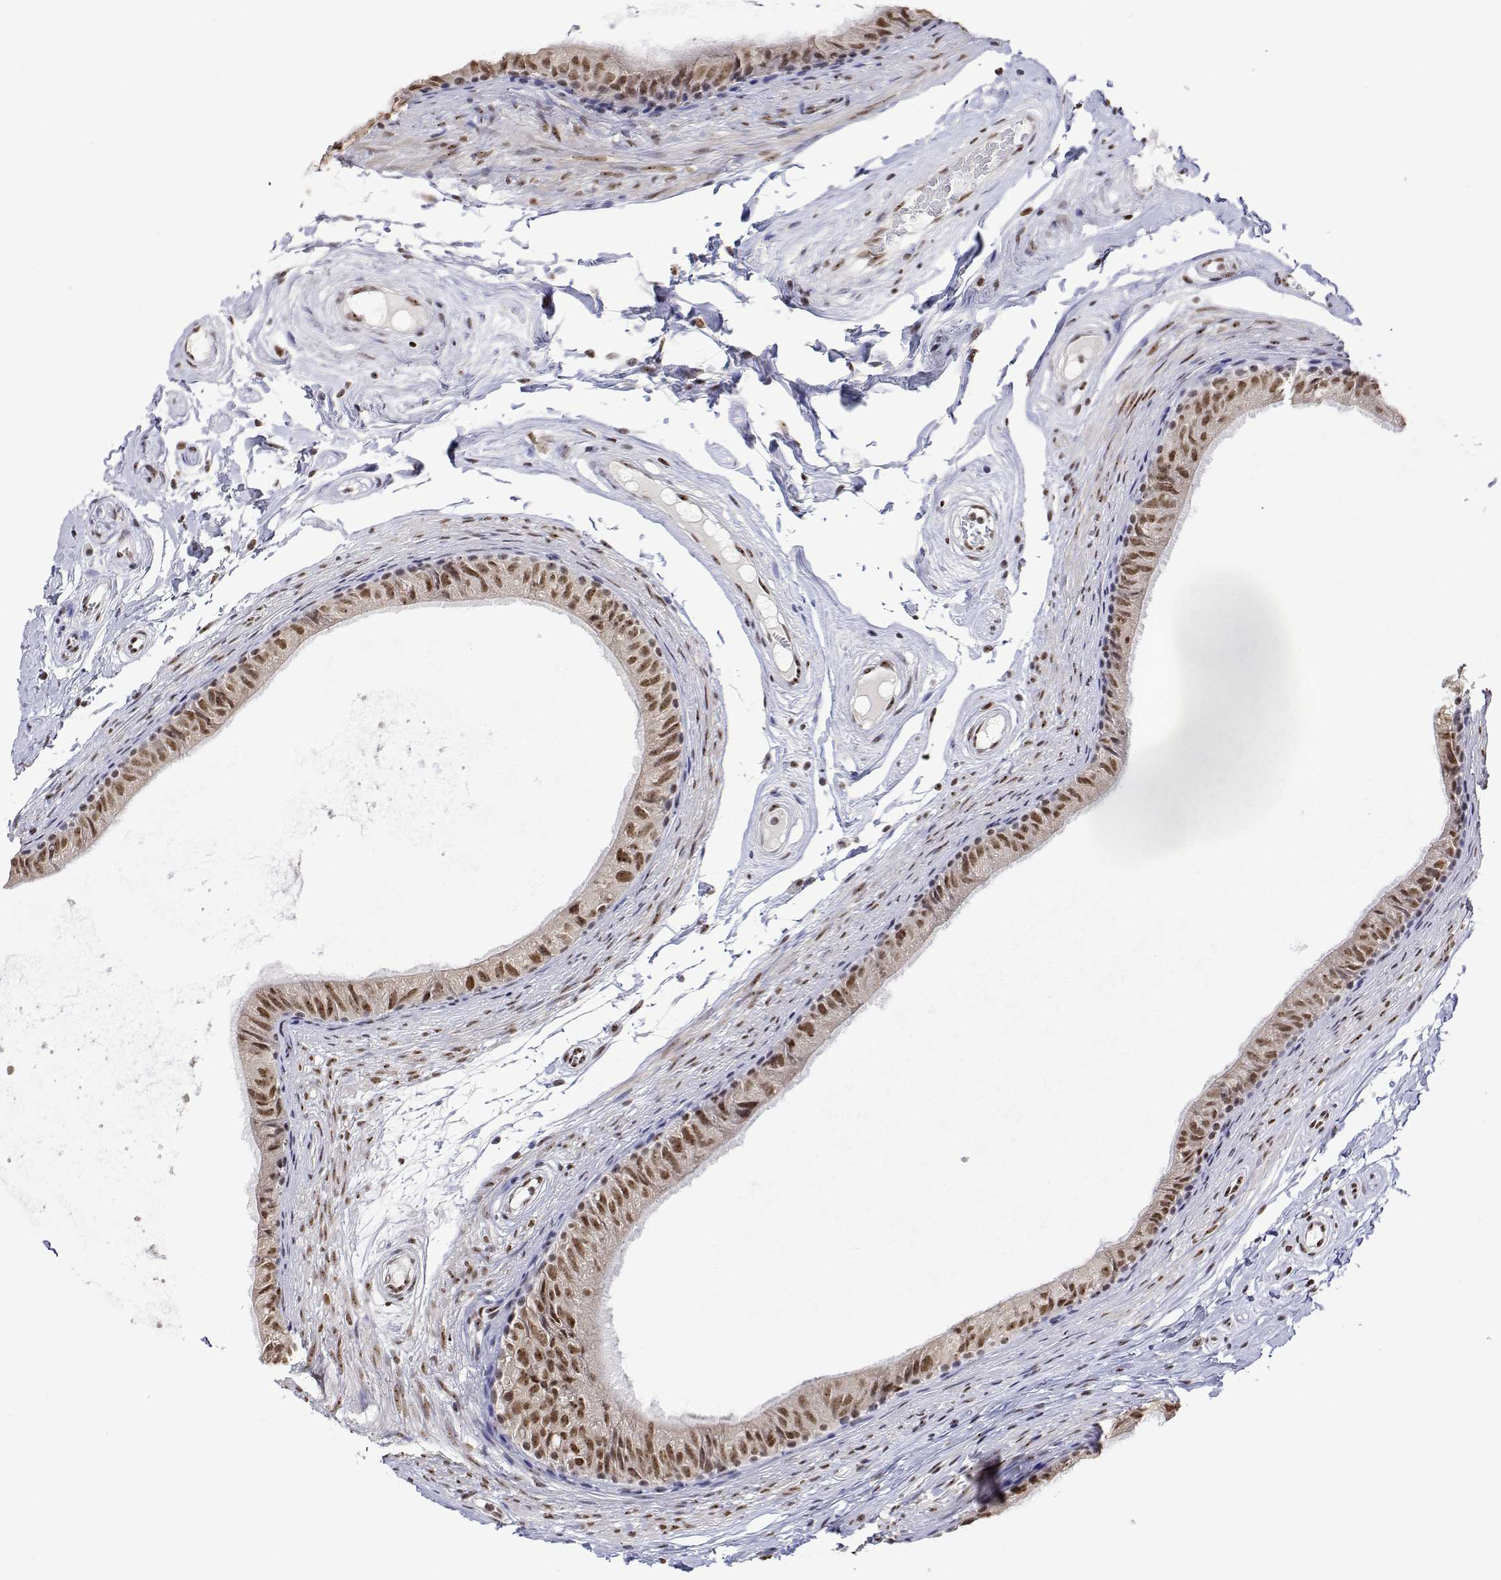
{"staining": {"intensity": "moderate", "quantity": ">75%", "location": "nuclear"}, "tissue": "epididymis", "cell_type": "Glandular cells", "image_type": "normal", "snomed": [{"axis": "morphology", "description": "Normal tissue, NOS"}, {"axis": "topography", "description": "Epididymis"}], "caption": "Immunohistochemical staining of benign epididymis displays medium levels of moderate nuclear expression in approximately >75% of glandular cells. (brown staining indicates protein expression, while blue staining denotes nuclei).", "gene": "ADAR", "patient": {"sex": "male", "age": 45}}